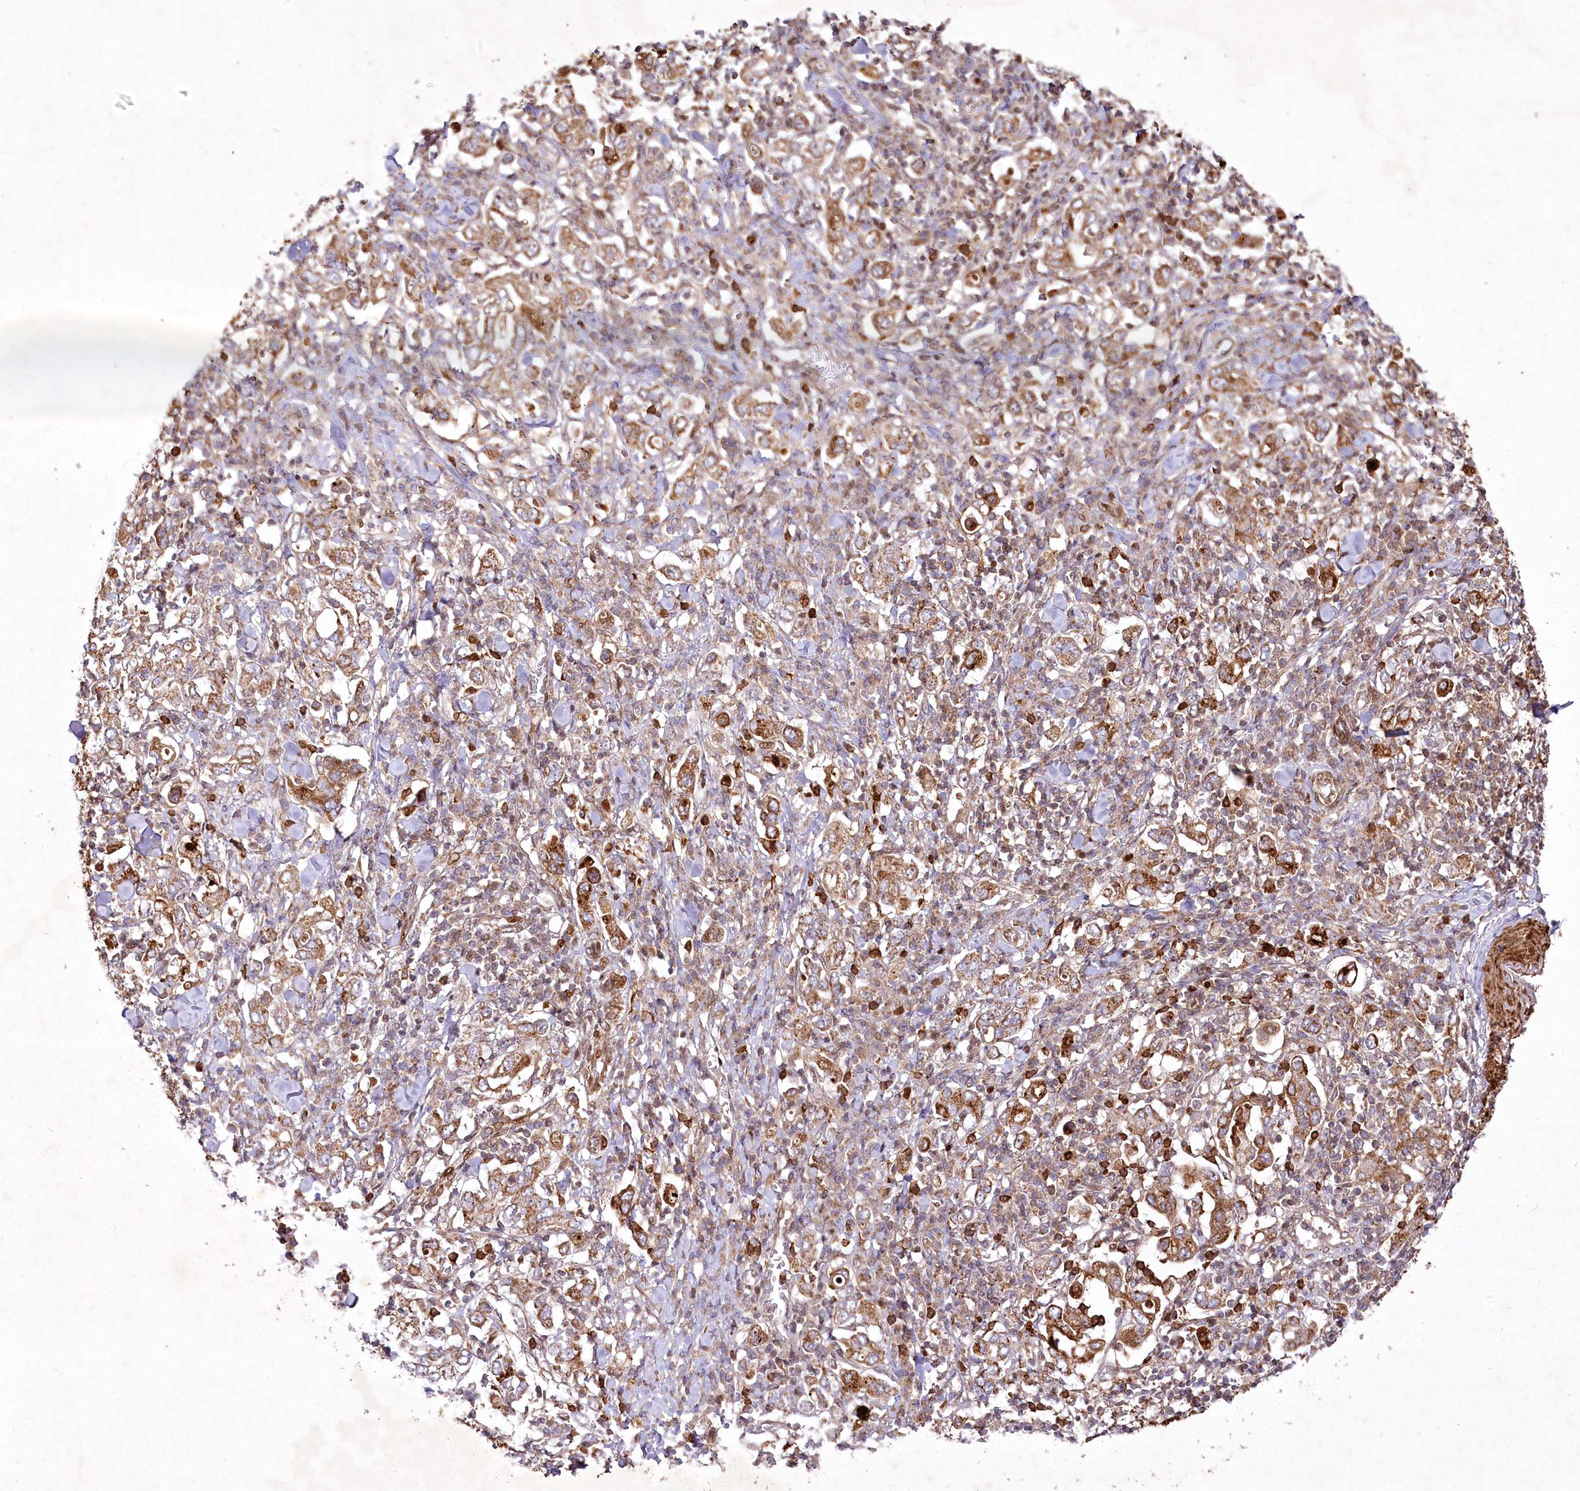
{"staining": {"intensity": "moderate", "quantity": ">75%", "location": "cytoplasmic/membranous"}, "tissue": "stomach cancer", "cell_type": "Tumor cells", "image_type": "cancer", "snomed": [{"axis": "morphology", "description": "Adenocarcinoma, NOS"}, {"axis": "topography", "description": "Stomach, upper"}], "caption": "Immunohistochemical staining of adenocarcinoma (stomach) reveals moderate cytoplasmic/membranous protein staining in about >75% of tumor cells.", "gene": "PSTK", "patient": {"sex": "male", "age": 62}}